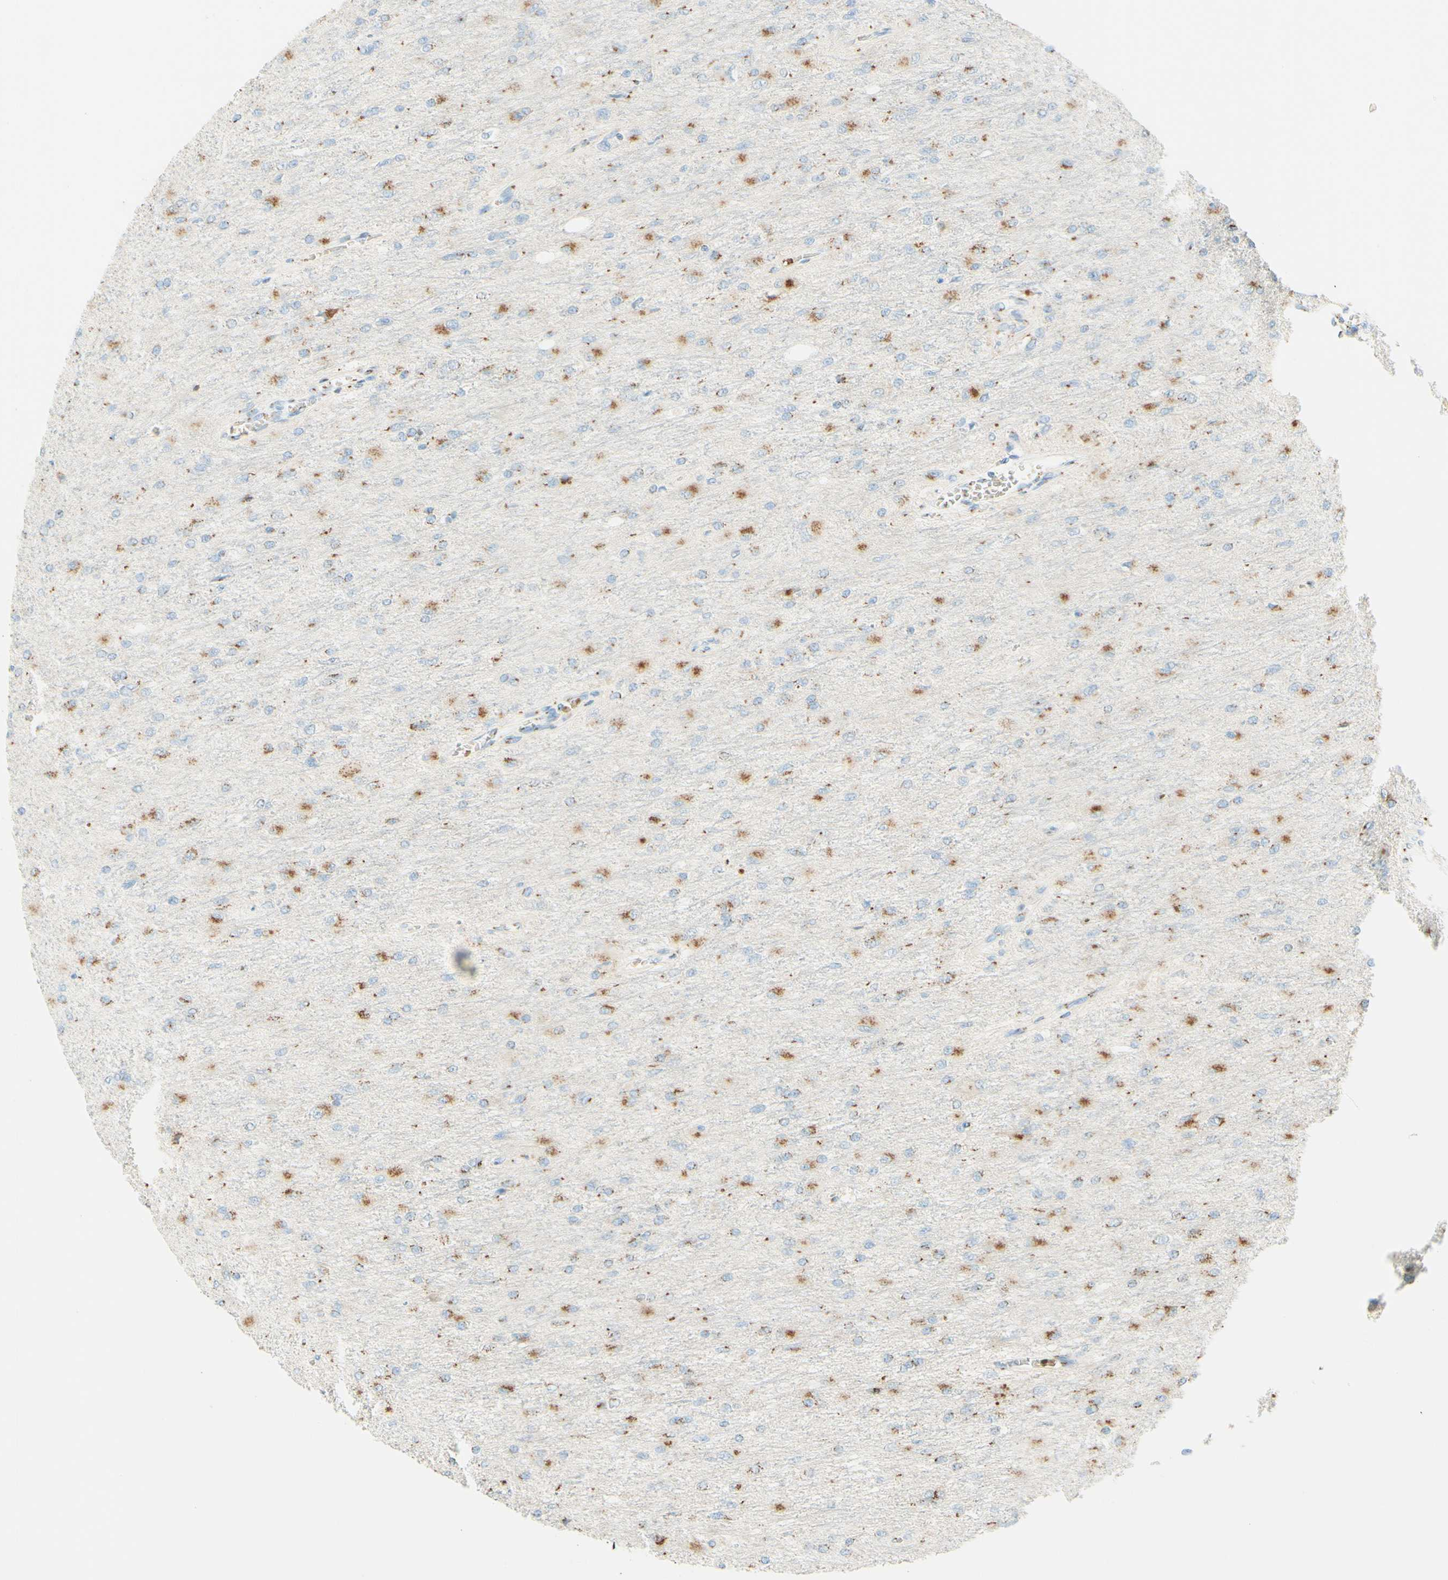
{"staining": {"intensity": "moderate", "quantity": "<25%", "location": "cytoplasmic/membranous"}, "tissue": "glioma", "cell_type": "Tumor cells", "image_type": "cancer", "snomed": [{"axis": "morphology", "description": "Glioma, malignant, High grade"}, {"axis": "topography", "description": "Cerebral cortex"}], "caption": "Protein staining of malignant glioma (high-grade) tissue reveals moderate cytoplasmic/membranous expression in about <25% of tumor cells. The protein of interest is stained brown, and the nuclei are stained in blue (DAB IHC with brightfield microscopy, high magnification).", "gene": "GOLGB1", "patient": {"sex": "female", "age": 36}}